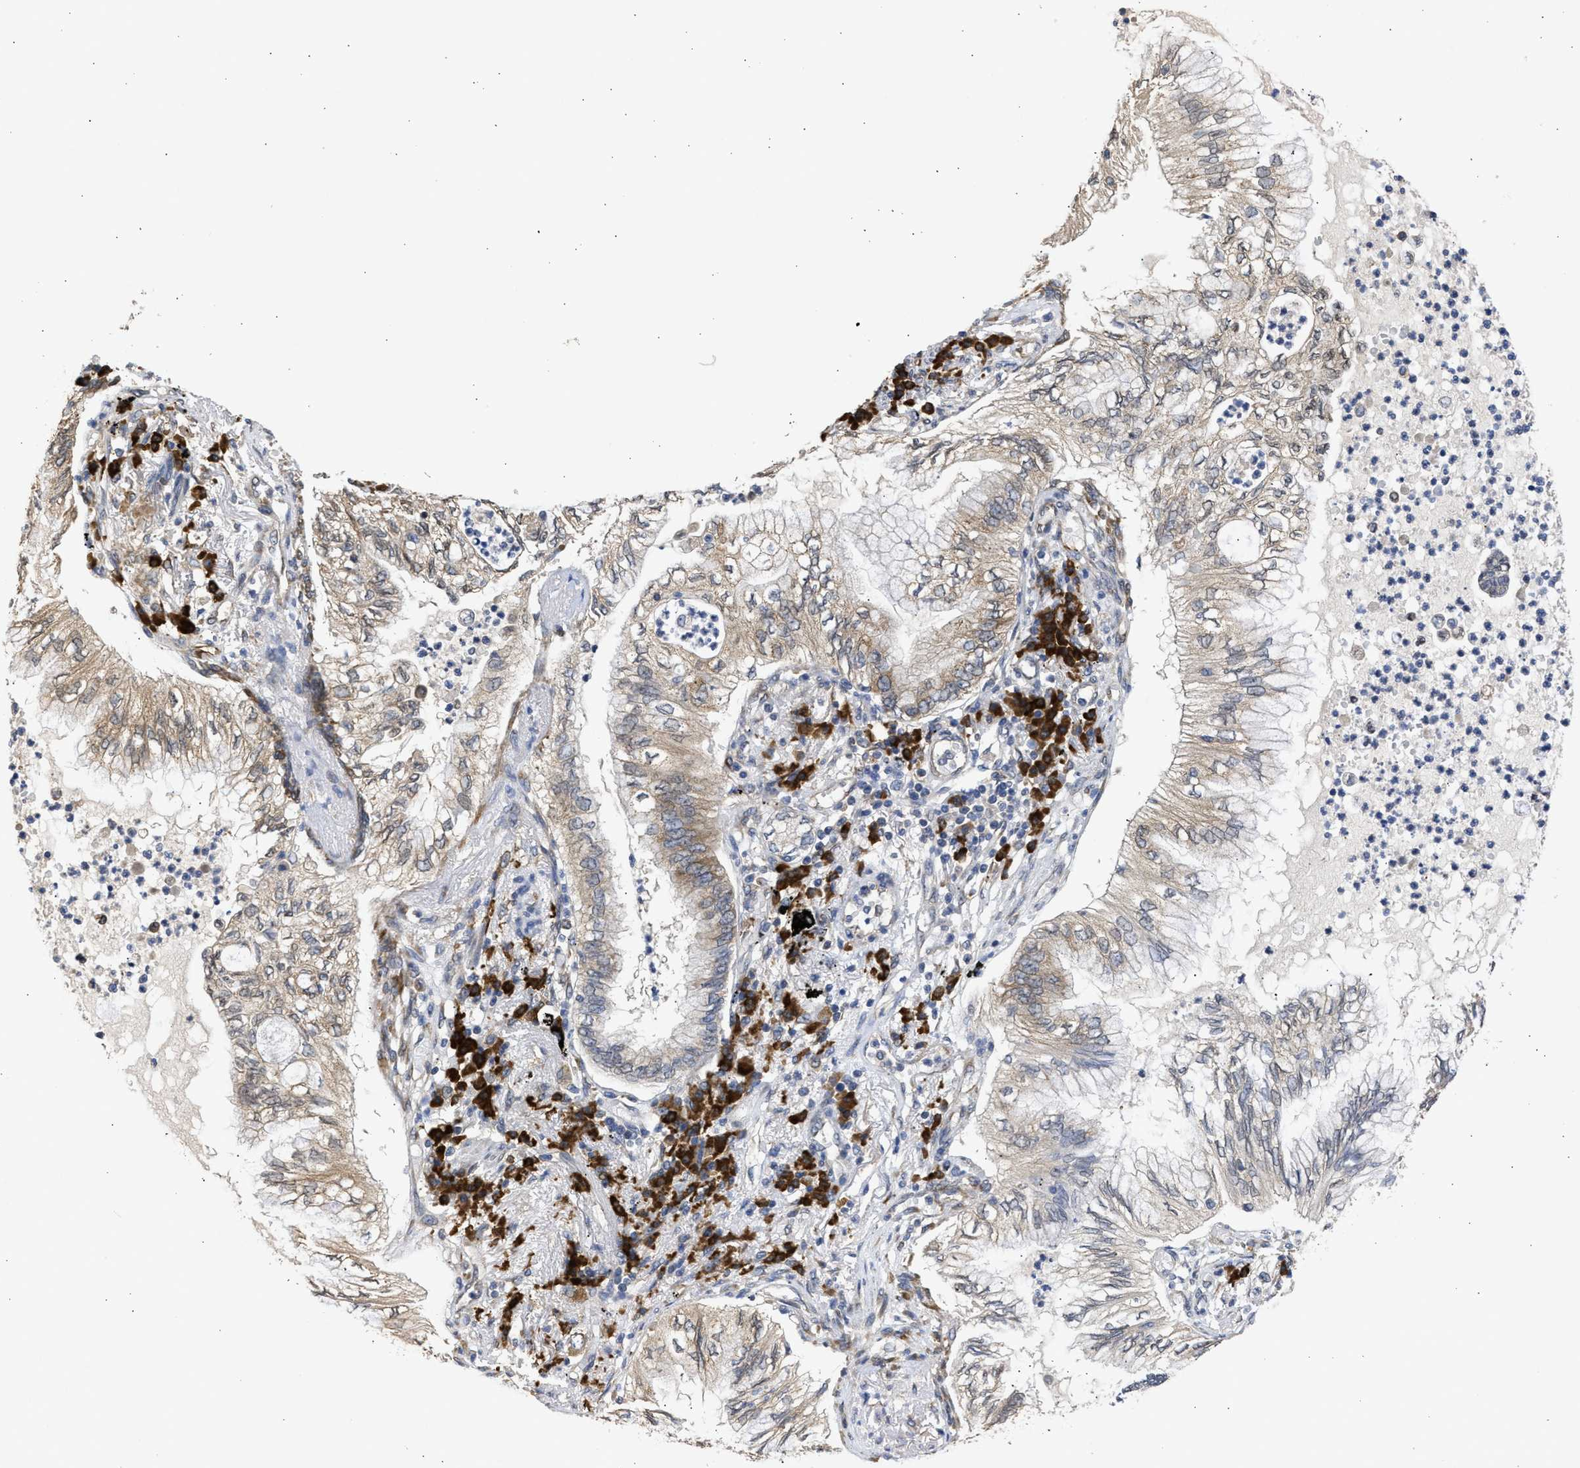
{"staining": {"intensity": "weak", "quantity": ">75%", "location": "cytoplasmic/membranous"}, "tissue": "lung cancer", "cell_type": "Tumor cells", "image_type": "cancer", "snomed": [{"axis": "morphology", "description": "Normal tissue, NOS"}, {"axis": "morphology", "description": "Adenocarcinoma, NOS"}, {"axis": "topography", "description": "Bronchus"}, {"axis": "topography", "description": "Lung"}], "caption": "This is a micrograph of IHC staining of lung cancer, which shows weak positivity in the cytoplasmic/membranous of tumor cells.", "gene": "DNAJC1", "patient": {"sex": "female", "age": 70}}